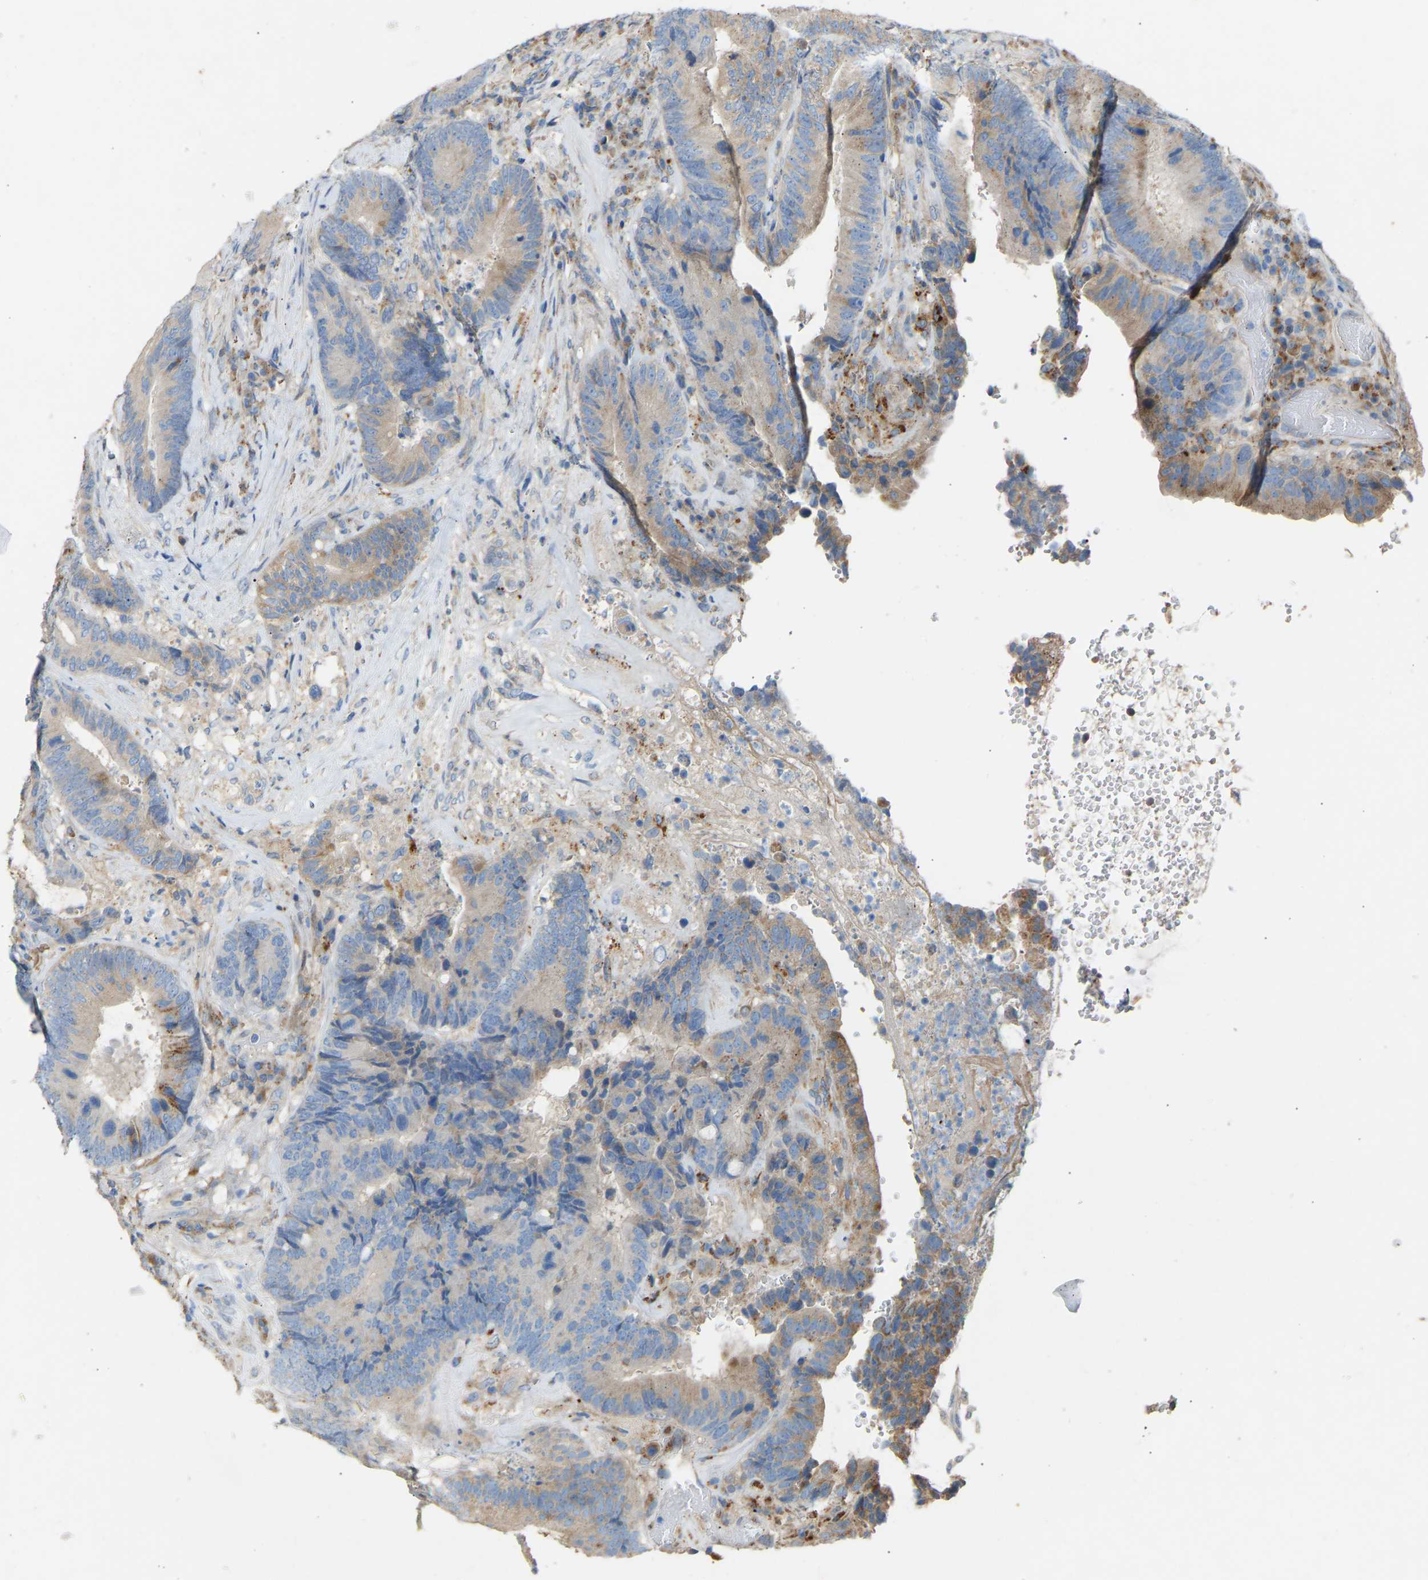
{"staining": {"intensity": "weak", "quantity": "<25%", "location": "cytoplasmic/membranous"}, "tissue": "colorectal cancer", "cell_type": "Tumor cells", "image_type": "cancer", "snomed": [{"axis": "morphology", "description": "Adenocarcinoma, NOS"}, {"axis": "topography", "description": "Rectum"}], "caption": "Colorectal adenocarcinoma was stained to show a protein in brown. There is no significant positivity in tumor cells. (Brightfield microscopy of DAB immunohistochemistry at high magnification).", "gene": "RGP1", "patient": {"sex": "female", "age": 89}}